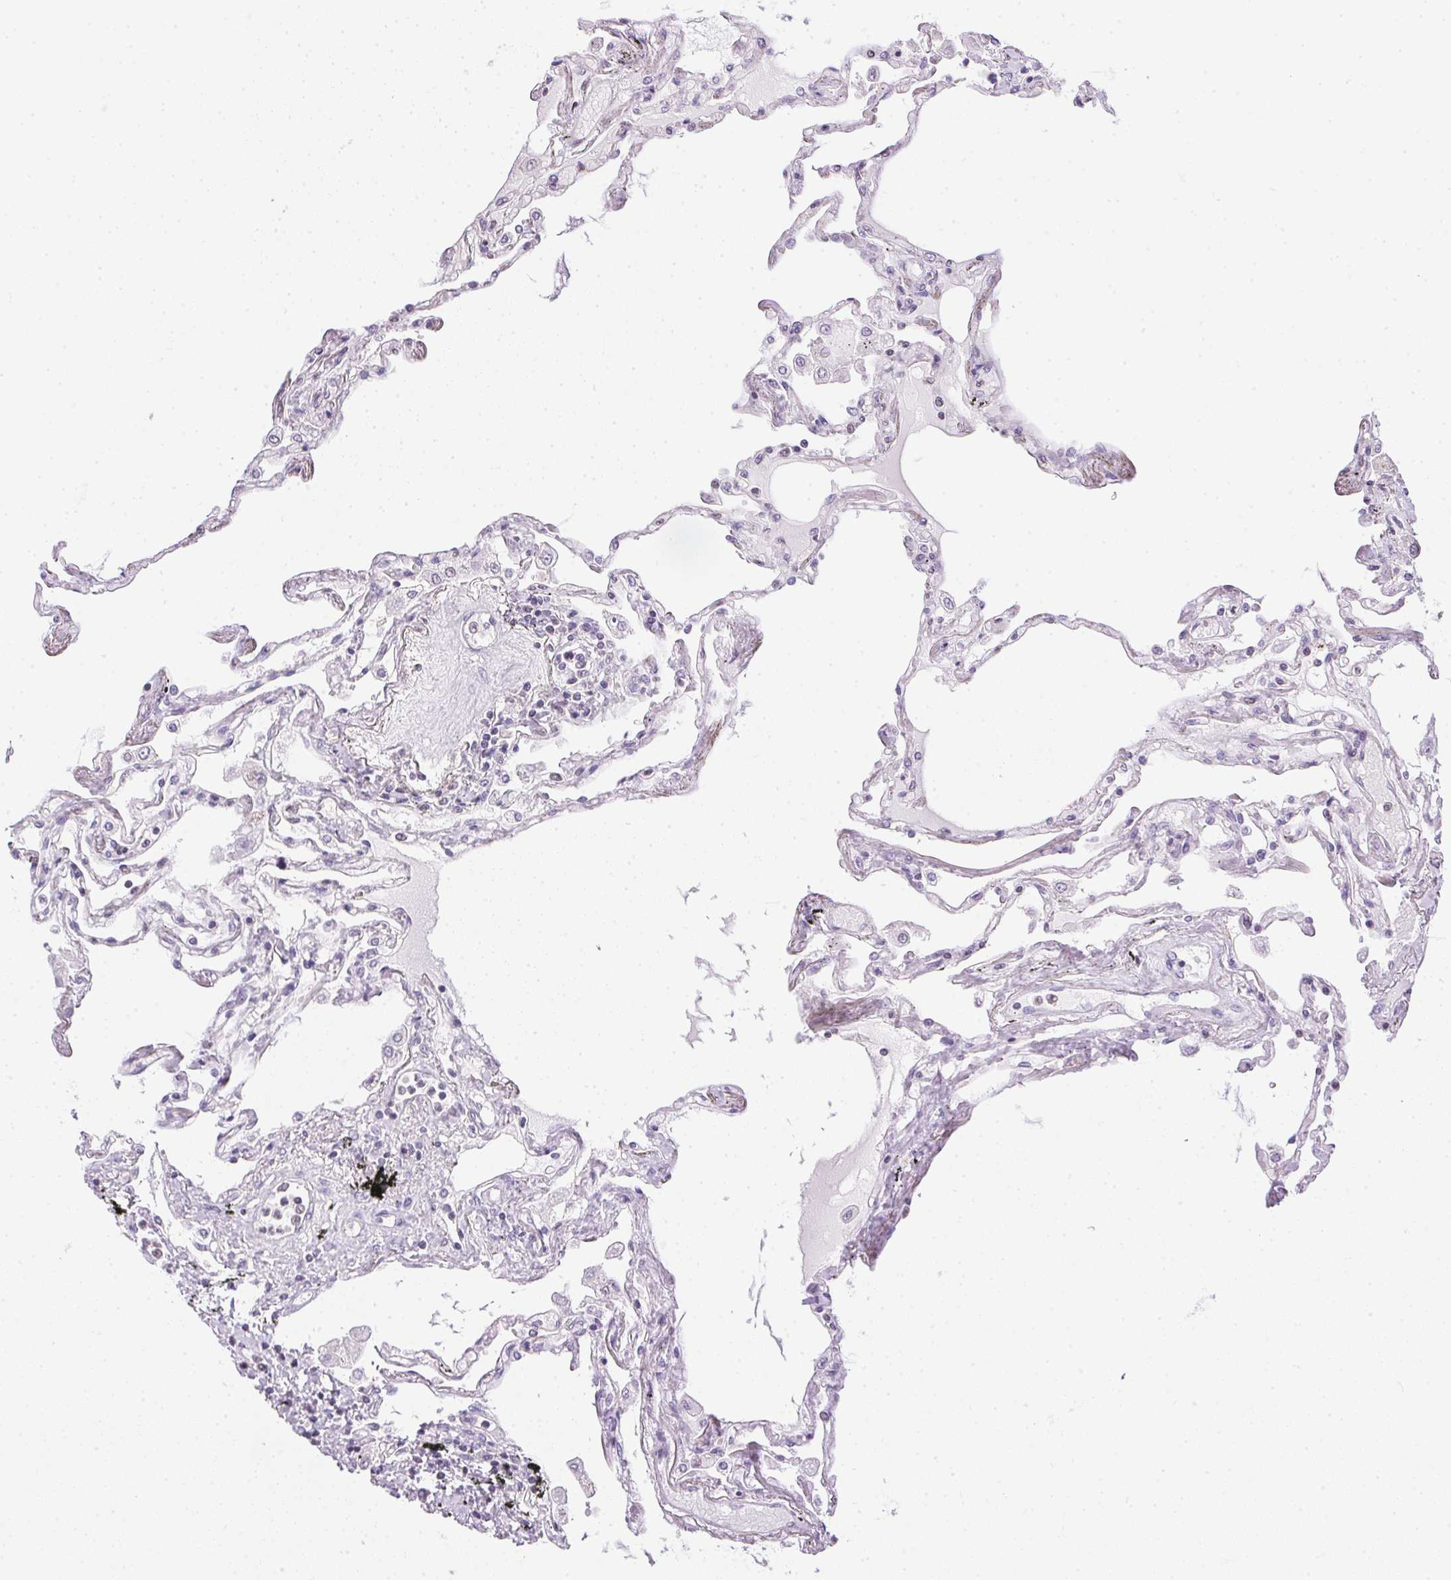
{"staining": {"intensity": "negative", "quantity": "none", "location": "none"}, "tissue": "lung", "cell_type": "Alveolar cells", "image_type": "normal", "snomed": [{"axis": "morphology", "description": "Normal tissue, NOS"}, {"axis": "morphology", "description": "Adenocarcinoma, NOS"}, {"axis": "topography", "description": "Cartilage tissue"}, {"axis": "topography", "description": "Lung"}], "caption": "Lung stained for a protein using immunohistochemistry (IHC) displays no staining alveolar cells.", "gene": "PRL", "patient": {"sex": "female", "age": 67}}